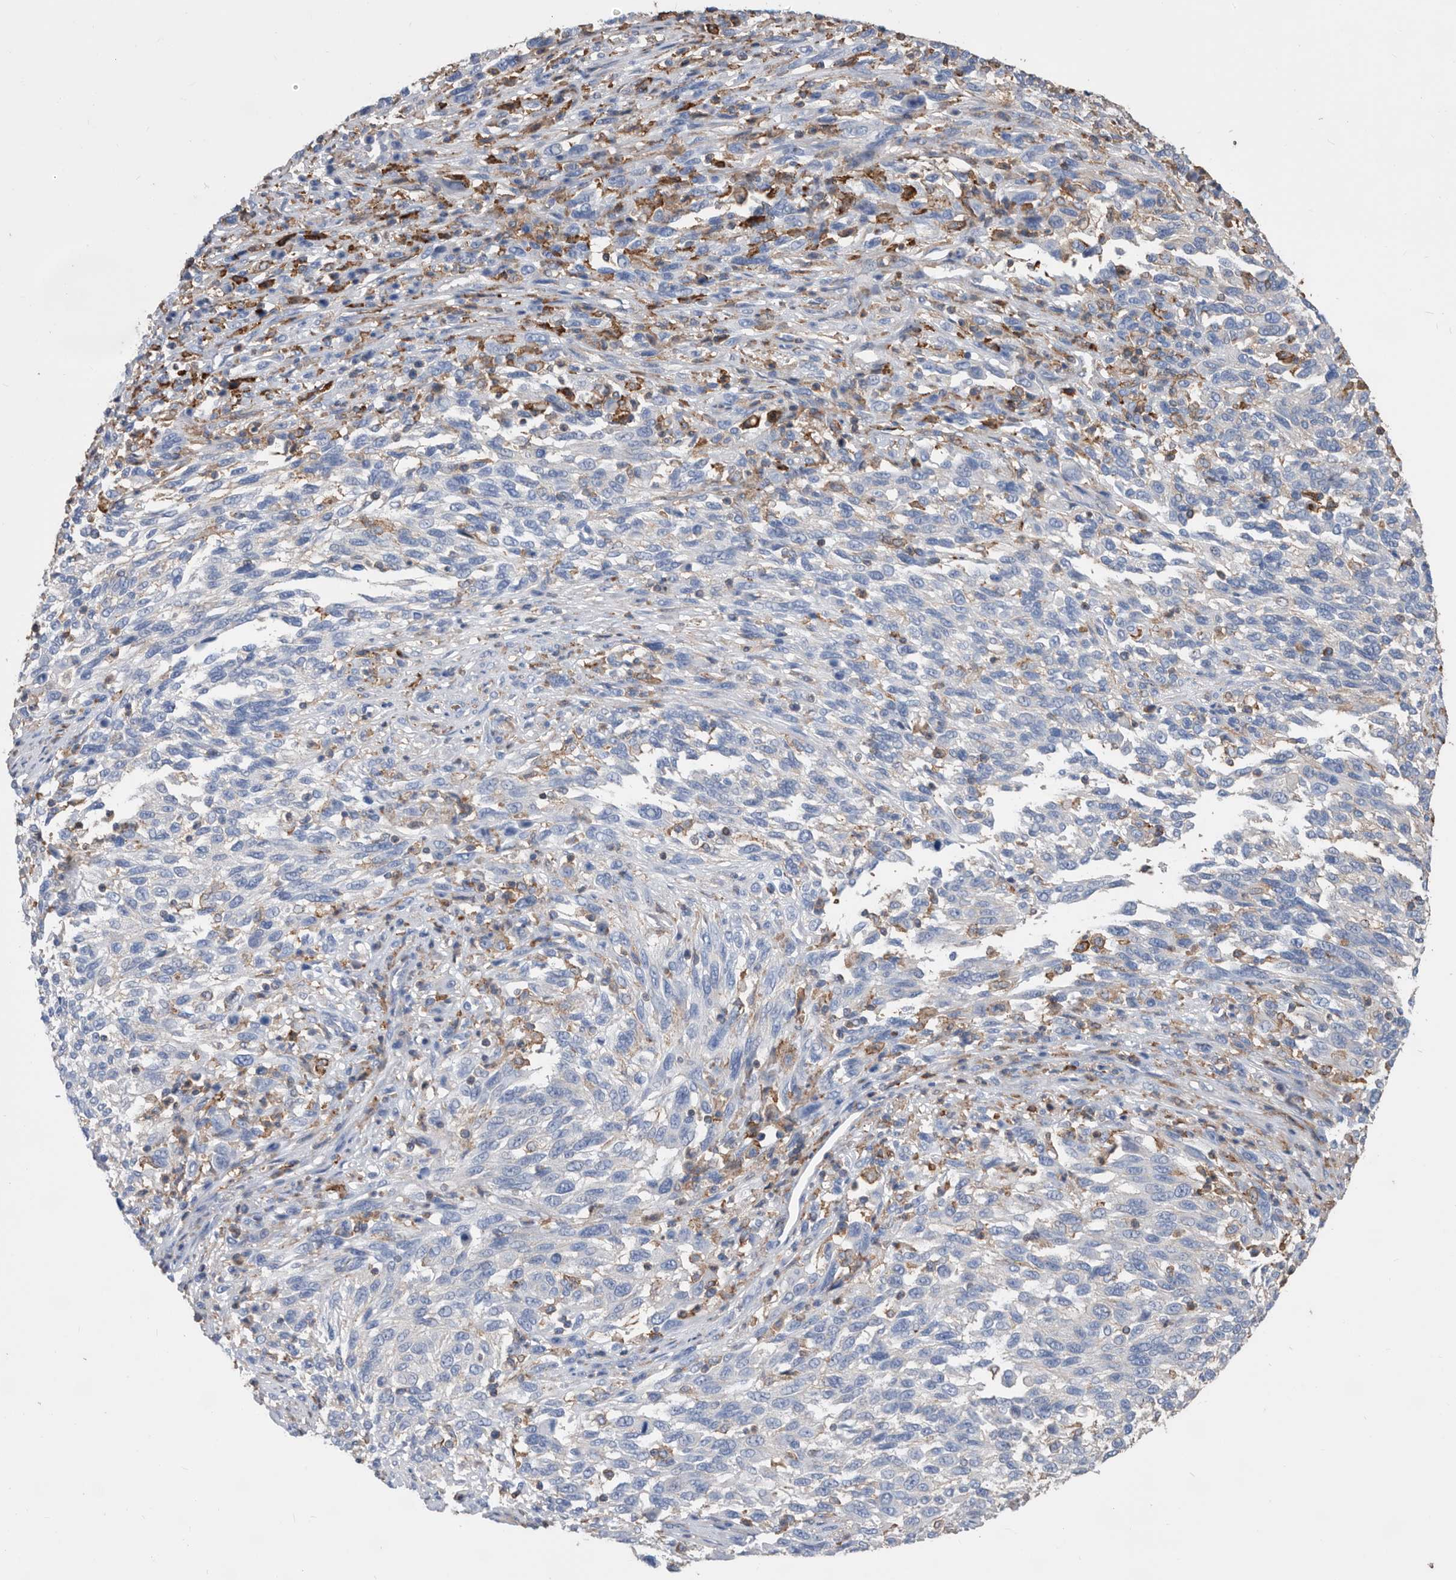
{"staining": {"intensity": "negative", "quantity": "none", "location": "none"}, "tissue": "melanoma", "cell_type": "Tumor cells", "image_type": "cancer", "snomed": [{"axis": "morphology", "description": "Malignant melanoma, Metastatic site"}, {"axis": "topography", "description": "Lymph node"}], "caption": "DAB immunohistochemical staining of melanoma exhibits no significant staining in tumor cells.", "gene": "MS4A4A", "patient": {"sex": "male", "age": 61}}